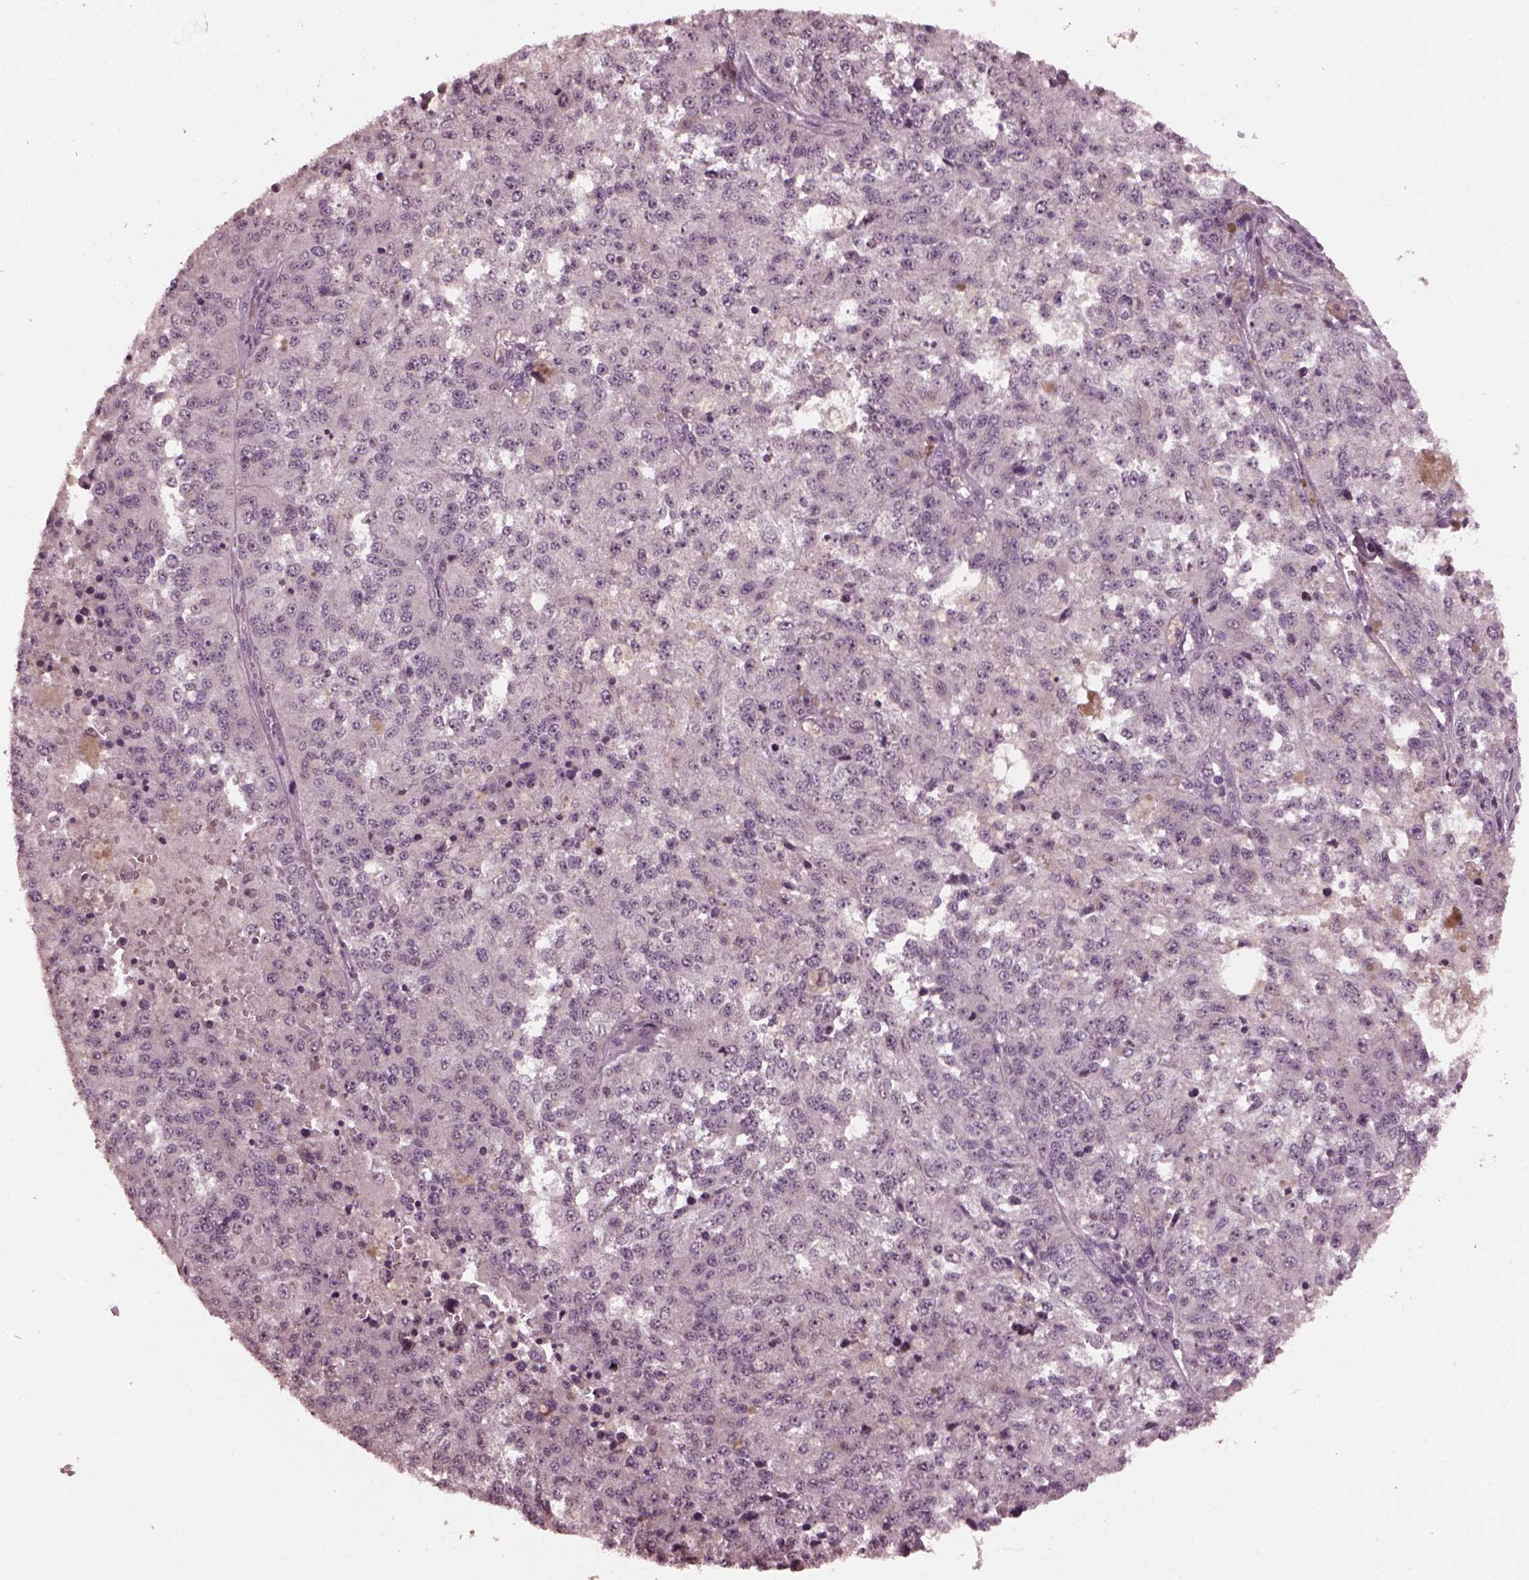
{"staining": {"intensity": "negative", "quantity": "none", "location": "none"}, "tissue": "melanoma", "cell_type": "Tumor cells", "image_type": "cancer", "snomed": [{"axis": "morphology", "description": "Malignant melanoma, Metastatic site"}, {"axis": "topography", "description": "Lymph node"}], "caption": "Human melanoma stained for a protein using immunohistochemistry demonstrates no expression in tumor cells.", "gene": "IL18RAP", "patient": {"sex": "female", "age": 64}}